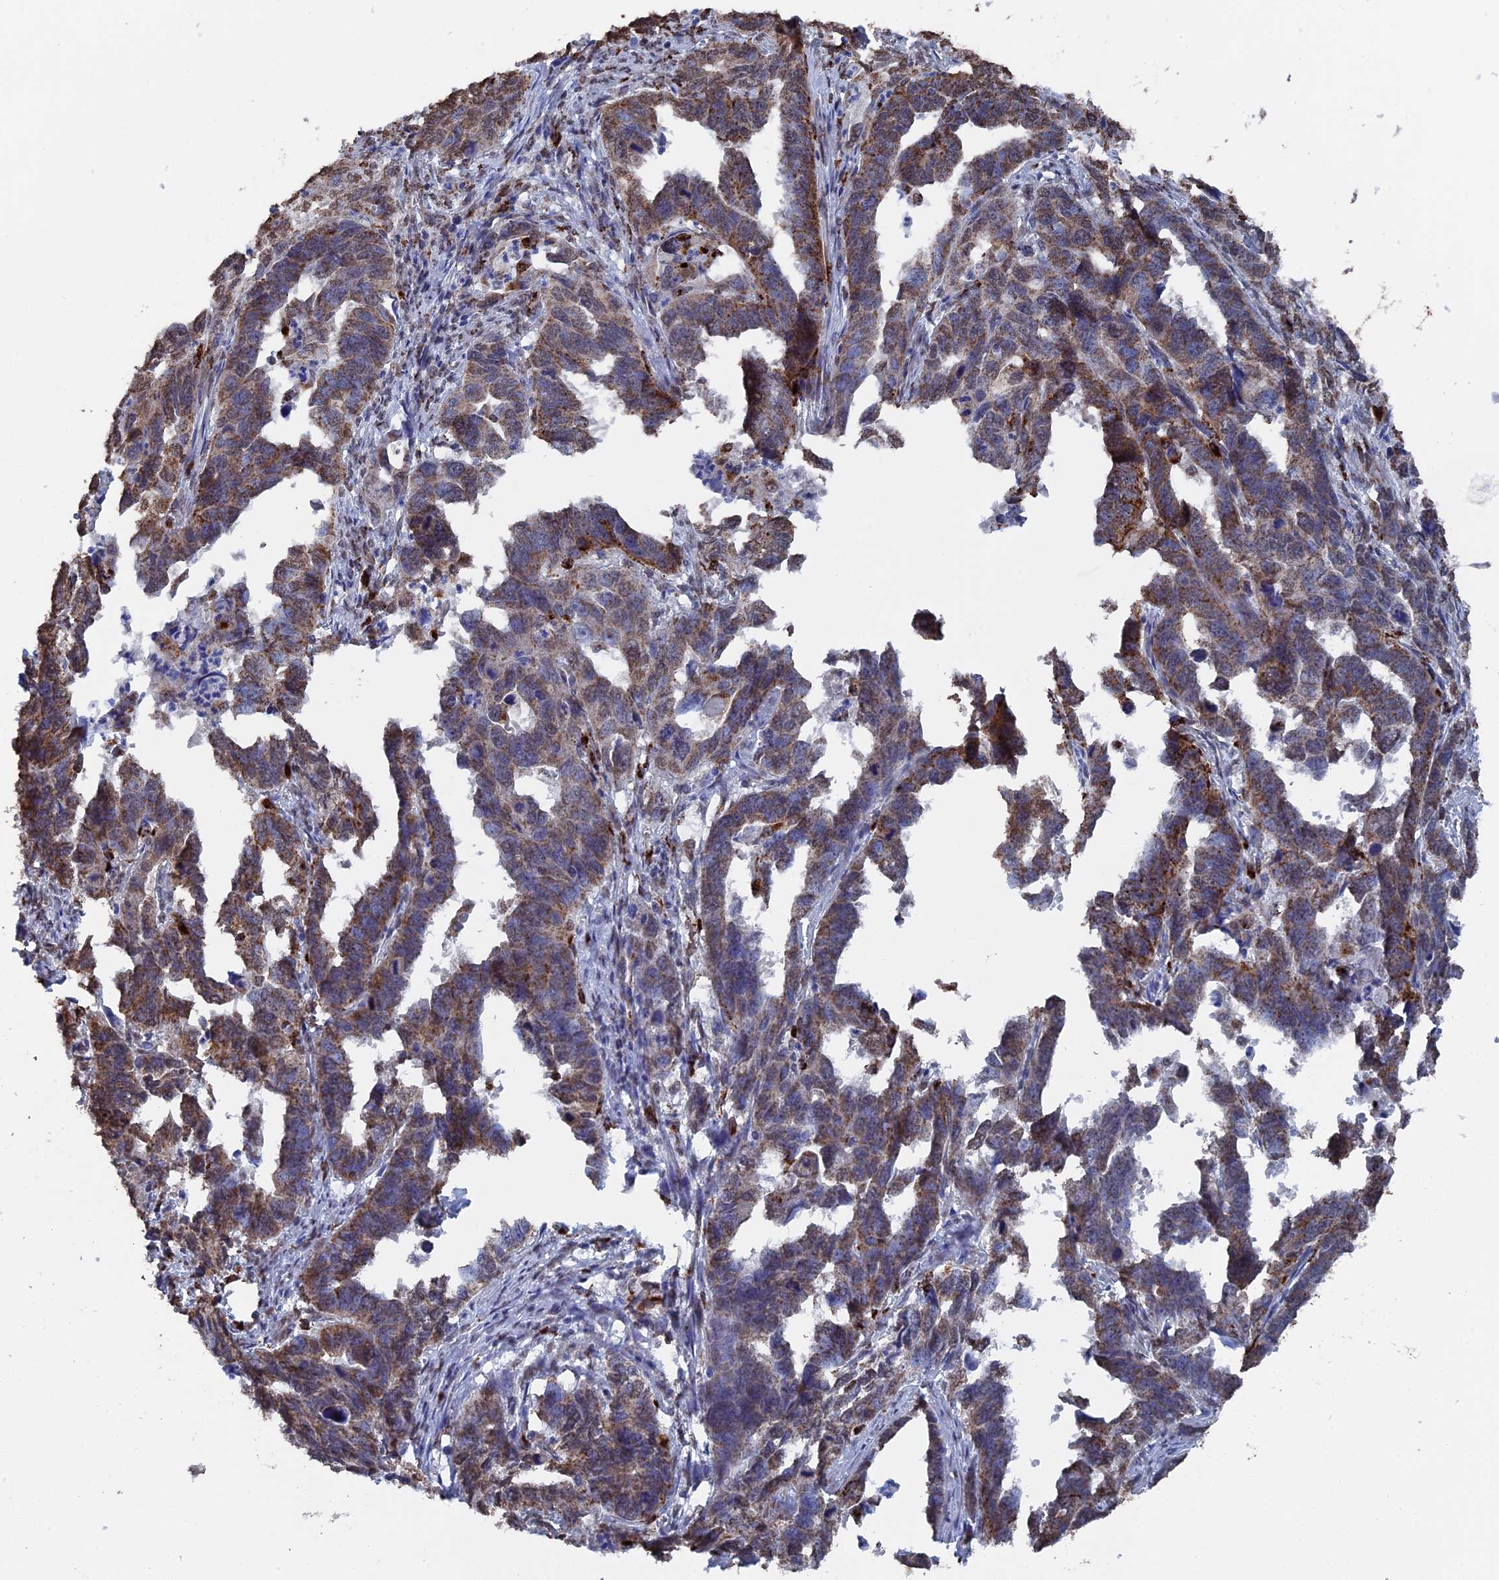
{"staining": {"intensity": "moderate", "quantity": ">75%", "location": "cytoplasmic/membranous"}, "tissue": "endometrial cancer", "cell_type": "Tumor cells", "image_type": "cancer", "snomed": [{"axis": "morphology", "description": "Adenocarcinoma, NOS"}, {"axis": "topography", "description": "Endometrium"}], "caption": "Immunohistochemical staining of human endometrial cancer (adenocarcinoma) exhibits medium levels of moderate cytoplasmic/membranous protein positivity in approximately >75% of tumor cells.", "gene": "SMG9", "patient": {"sex": "female", "age": 65}}